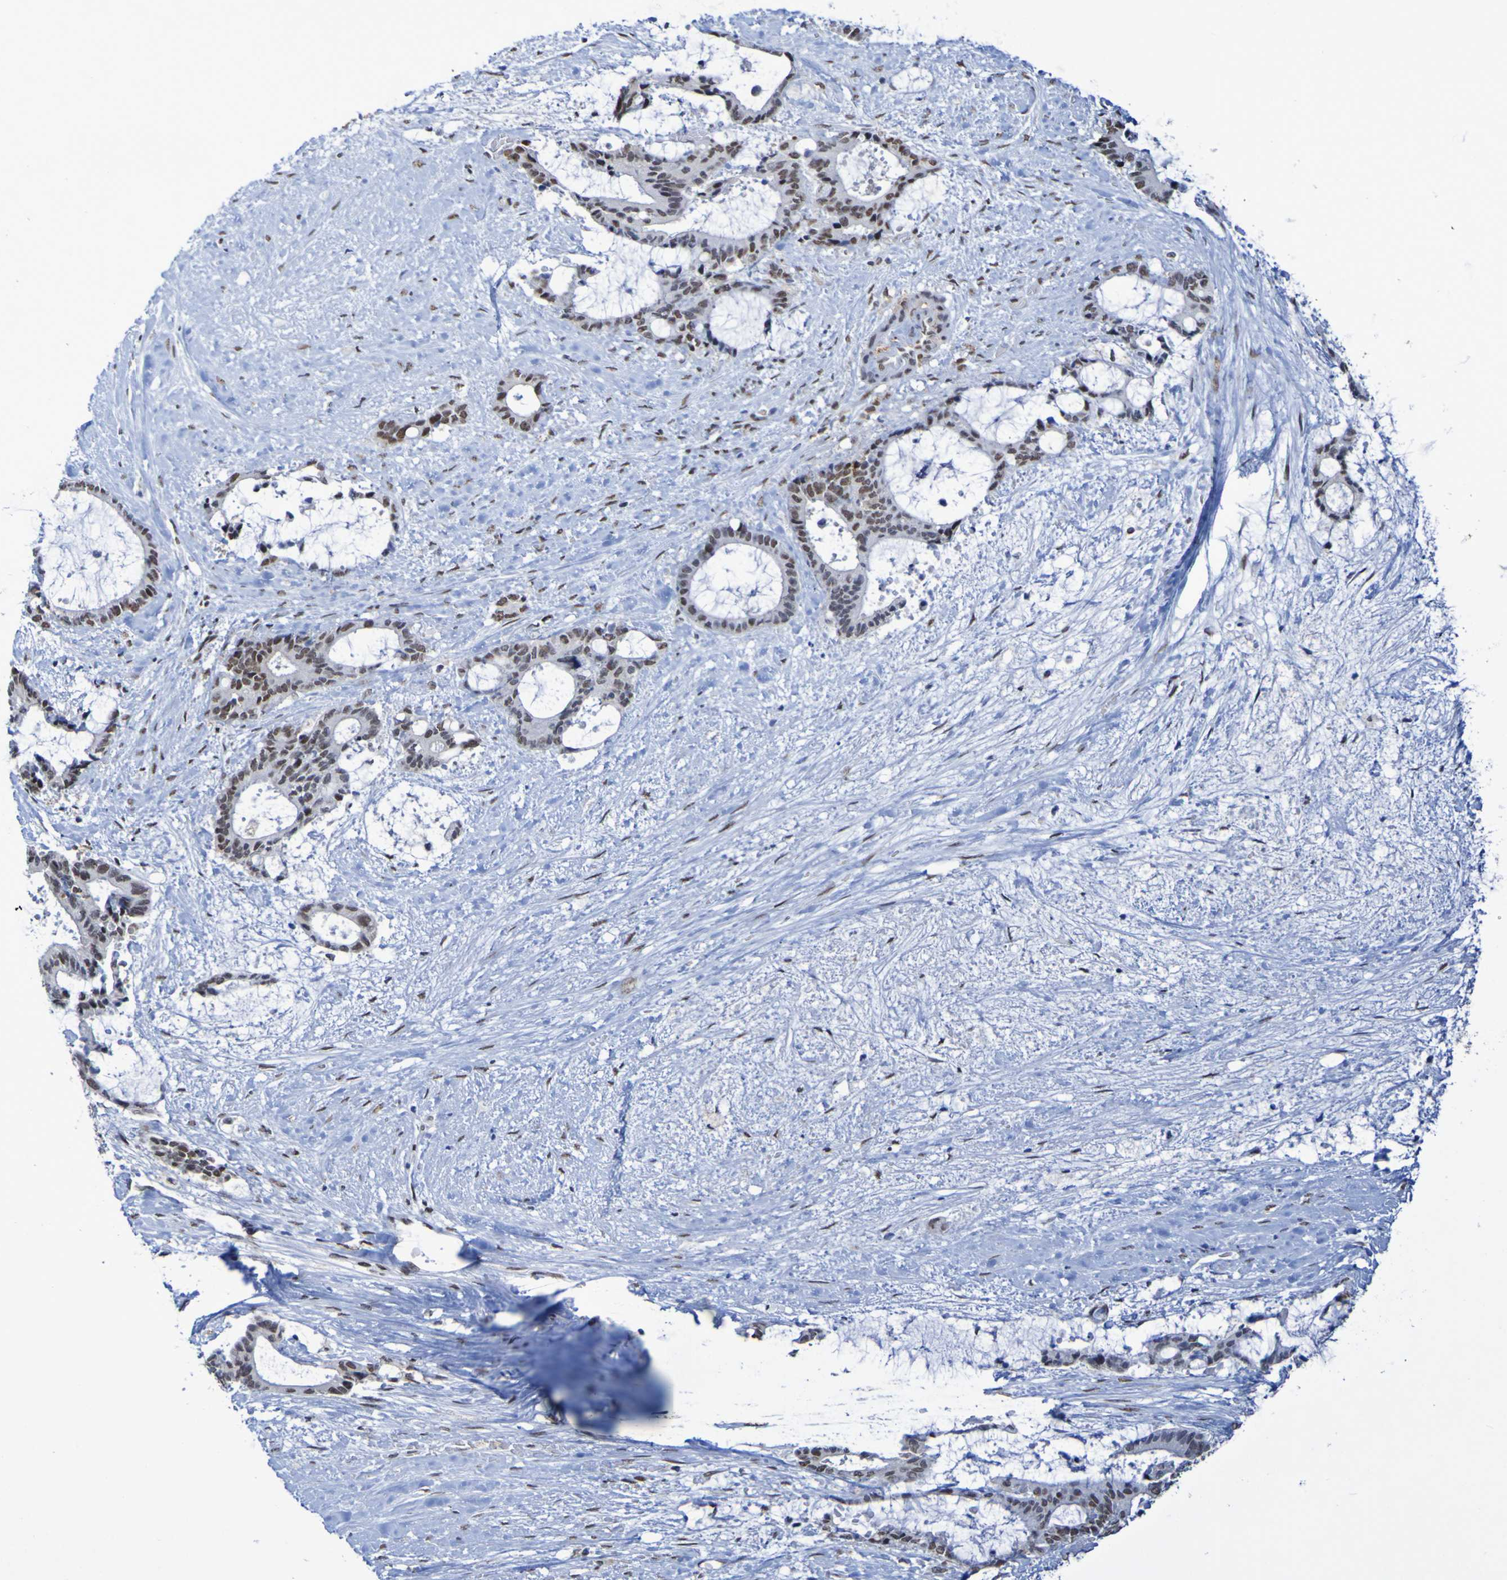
{"staining": {"intensity": "strong", "quantity": ">75%", "location": "nuclear"}, "tissue": "liver cancer", "cell_type": "Tumor cells", "image_type": "cancer", "snomed": [{"axis": "morphology", "description": "Normal tissue, NOS"}, {"axis": "morphology", "description": "Cholangiocarcinoma"}, {"axis": "topography", "description": "Liver"}, {"axis": "topography", "description": "Peripheral nerve tissue"}], "caption": "IHC photomicrograph of neoplastic tissue: liver cancer (cholangiocarcinoma) stained using immunohistochemistry demonstrates high levels of strong protein expression localized specifically in the nuclear of tumor cells, appearing as a nuclear brown color.", "gene": "MRTFB", "patient": {"sex": "female", "age": 73}}